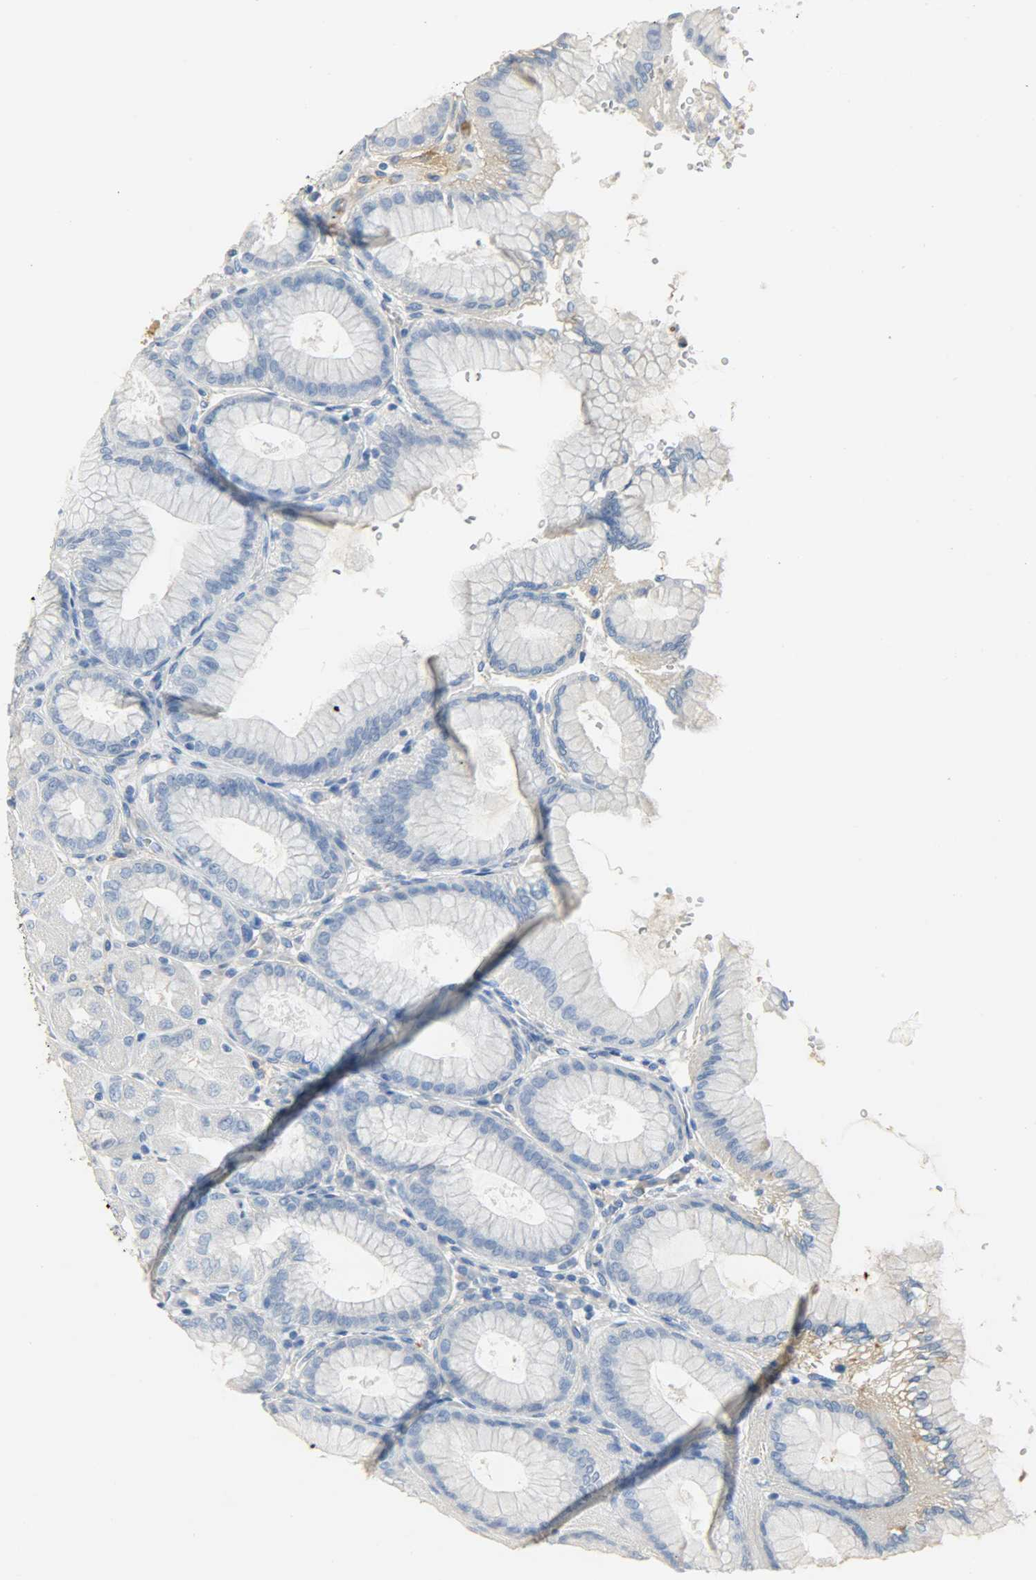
{"staining": {"intensity": "moderate", "quantity": "<25%", "location": "cytoplasmic/membranous"}, "tissue": "stomach", "cell_type": "Glandular cells", "image_type": "normal", "snomed": [{"axis": "morphology", "description": "Normal tissue, NOS"}, {"axis": "topography", "description": "Stomach, upper"}], "caption": "High-power microscopy captured an immunohistochemistry photomicrograph of normal stomach, revealing moderate cytoplasmic/membranous staining in approximately <25% of glandular cells. The staining was performed using DAB (3,3'-diaminobenzidine), with brown indicating positive protein expression. Nuclei are stained blue with hematoxylin.", "gene": "CRP", "patient": {"sex": "female", "age": 56}}